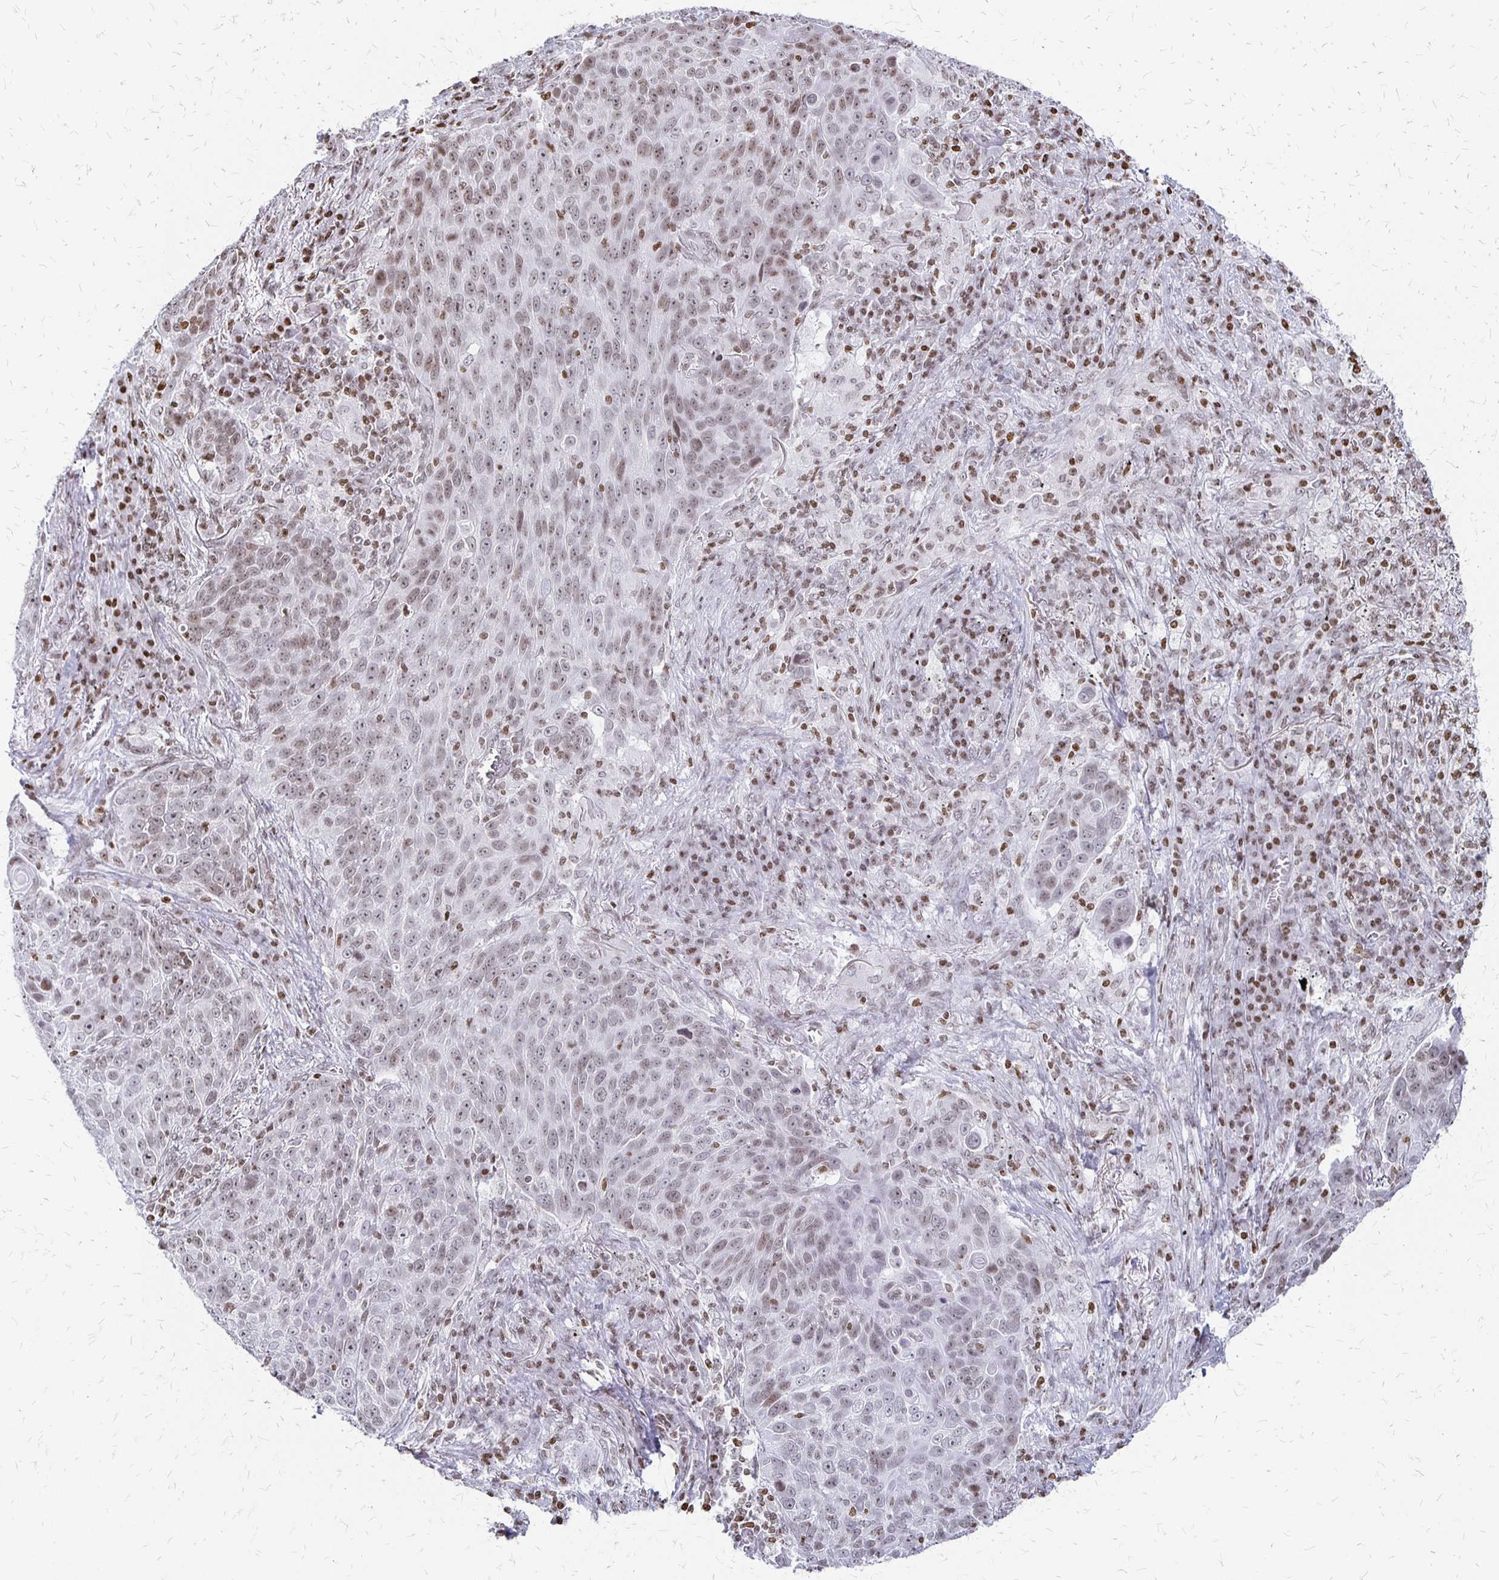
{"staining": {"intensity": "weak", "quantity": ">75%", "location": "nuclear"}, "tissue": "lung cancer", "cell_type": "Tumor cells", "image_type": "cancer", "snomed": [{"axis": "morphology", "description": "Squamous cell carcinoma, NOS"}, {"axis": "topography", "description": "Lung"}], "caption": "Tumor cells show weak nuclear staining in about >75% of cells in squamous cell carcinoma (lung).", "gene": "ZNF280C", "patient": {"sex": "male", "age": 78}}